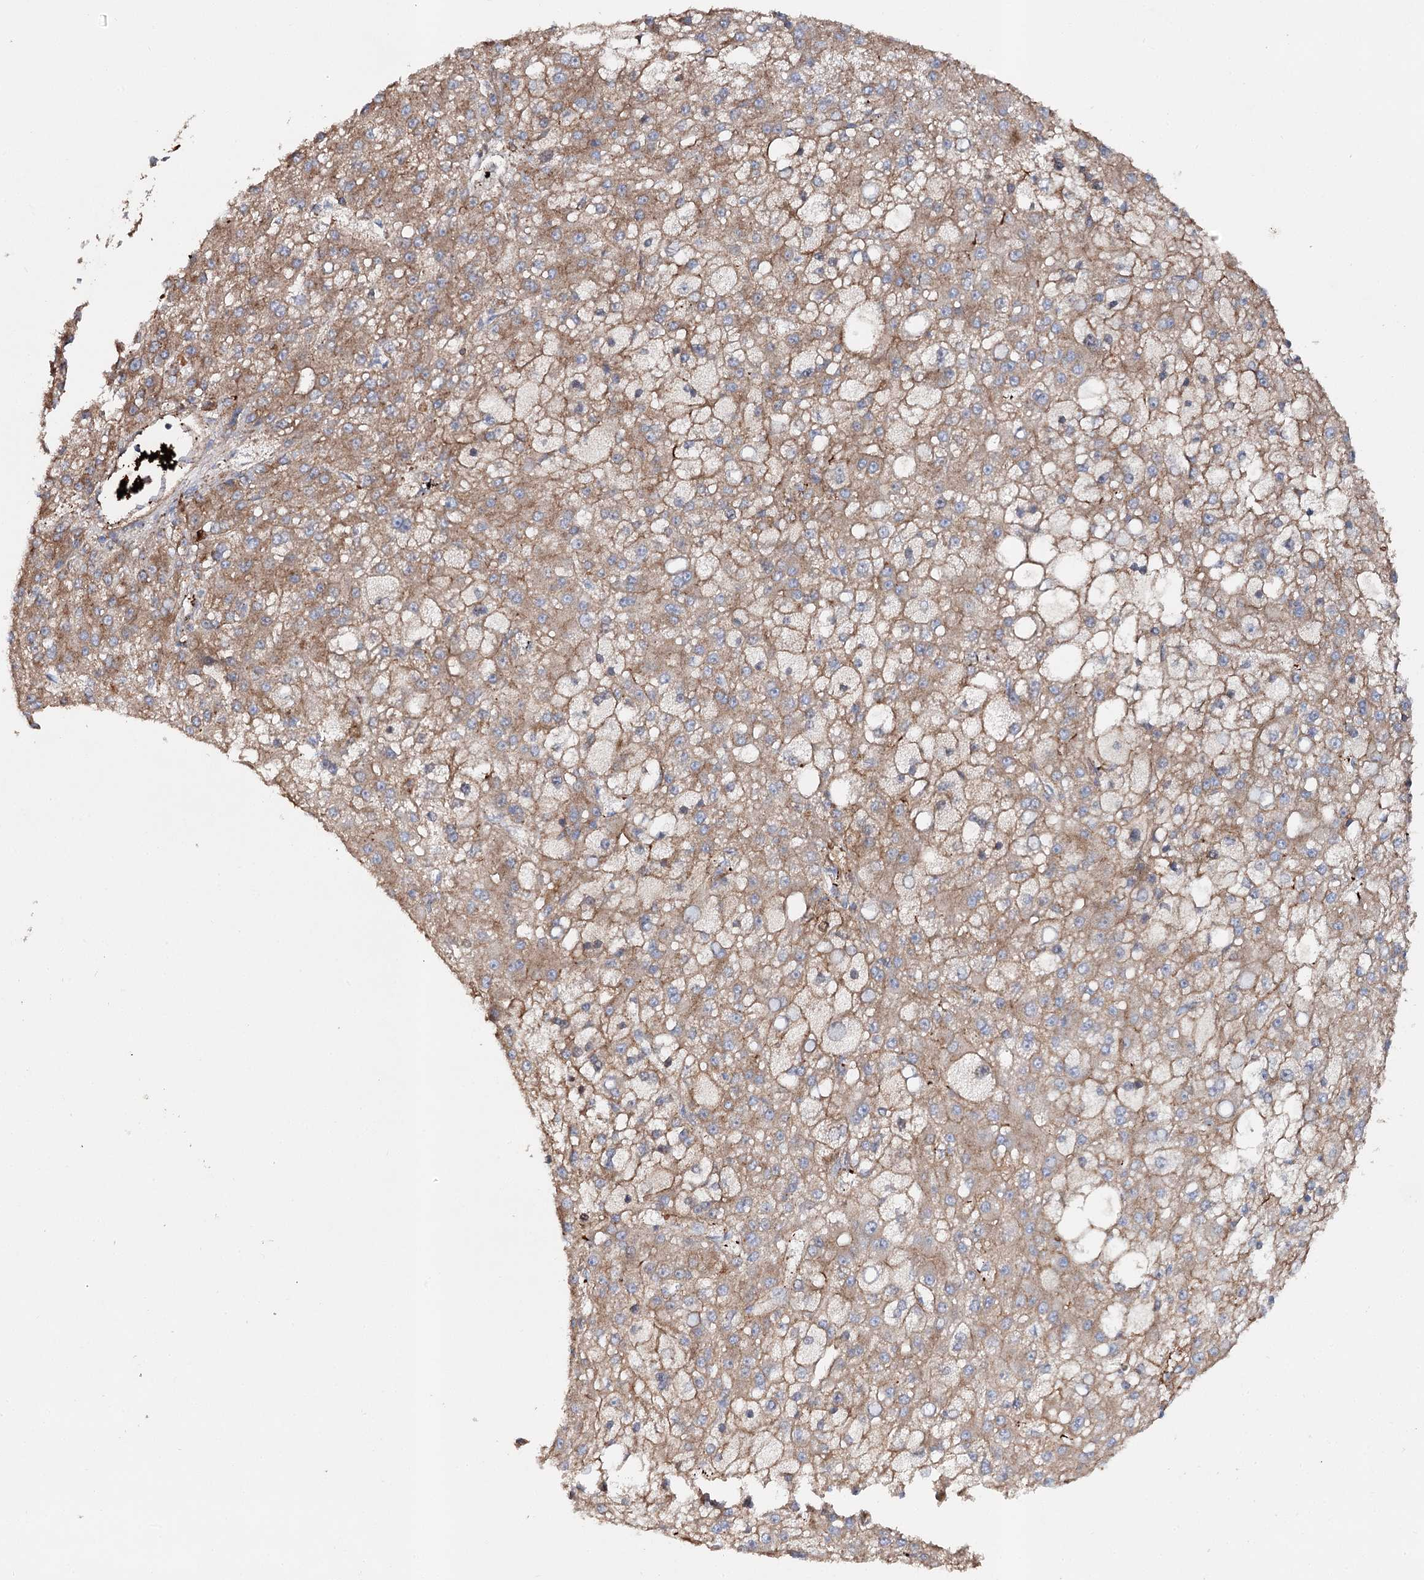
{"staining": {"intensity": "moderate", "quantity": ">75%", "location": "cytoplasmic/membranous"}, "tissue": "liver cancer", "cell_type": "Tumor cells", "image_type": "cancer", "snomed": [{"axis": "morphology", "description": "Carcinoma, Hepatocellular, NOS"}, {"axis": "topography", "description": "Liver"}], "caption": "Liver cancer tissue shows moderate cytoplasmic/membranous staining in about >75% of tumor cells, visualized by immunohistochemistry. (DAB (3,3'-diaminobenzidine) IHC with brightfield microscopy, high magnification).", "gene": "ALKBH8", "patient": {"sex": "male", "age": 67}}